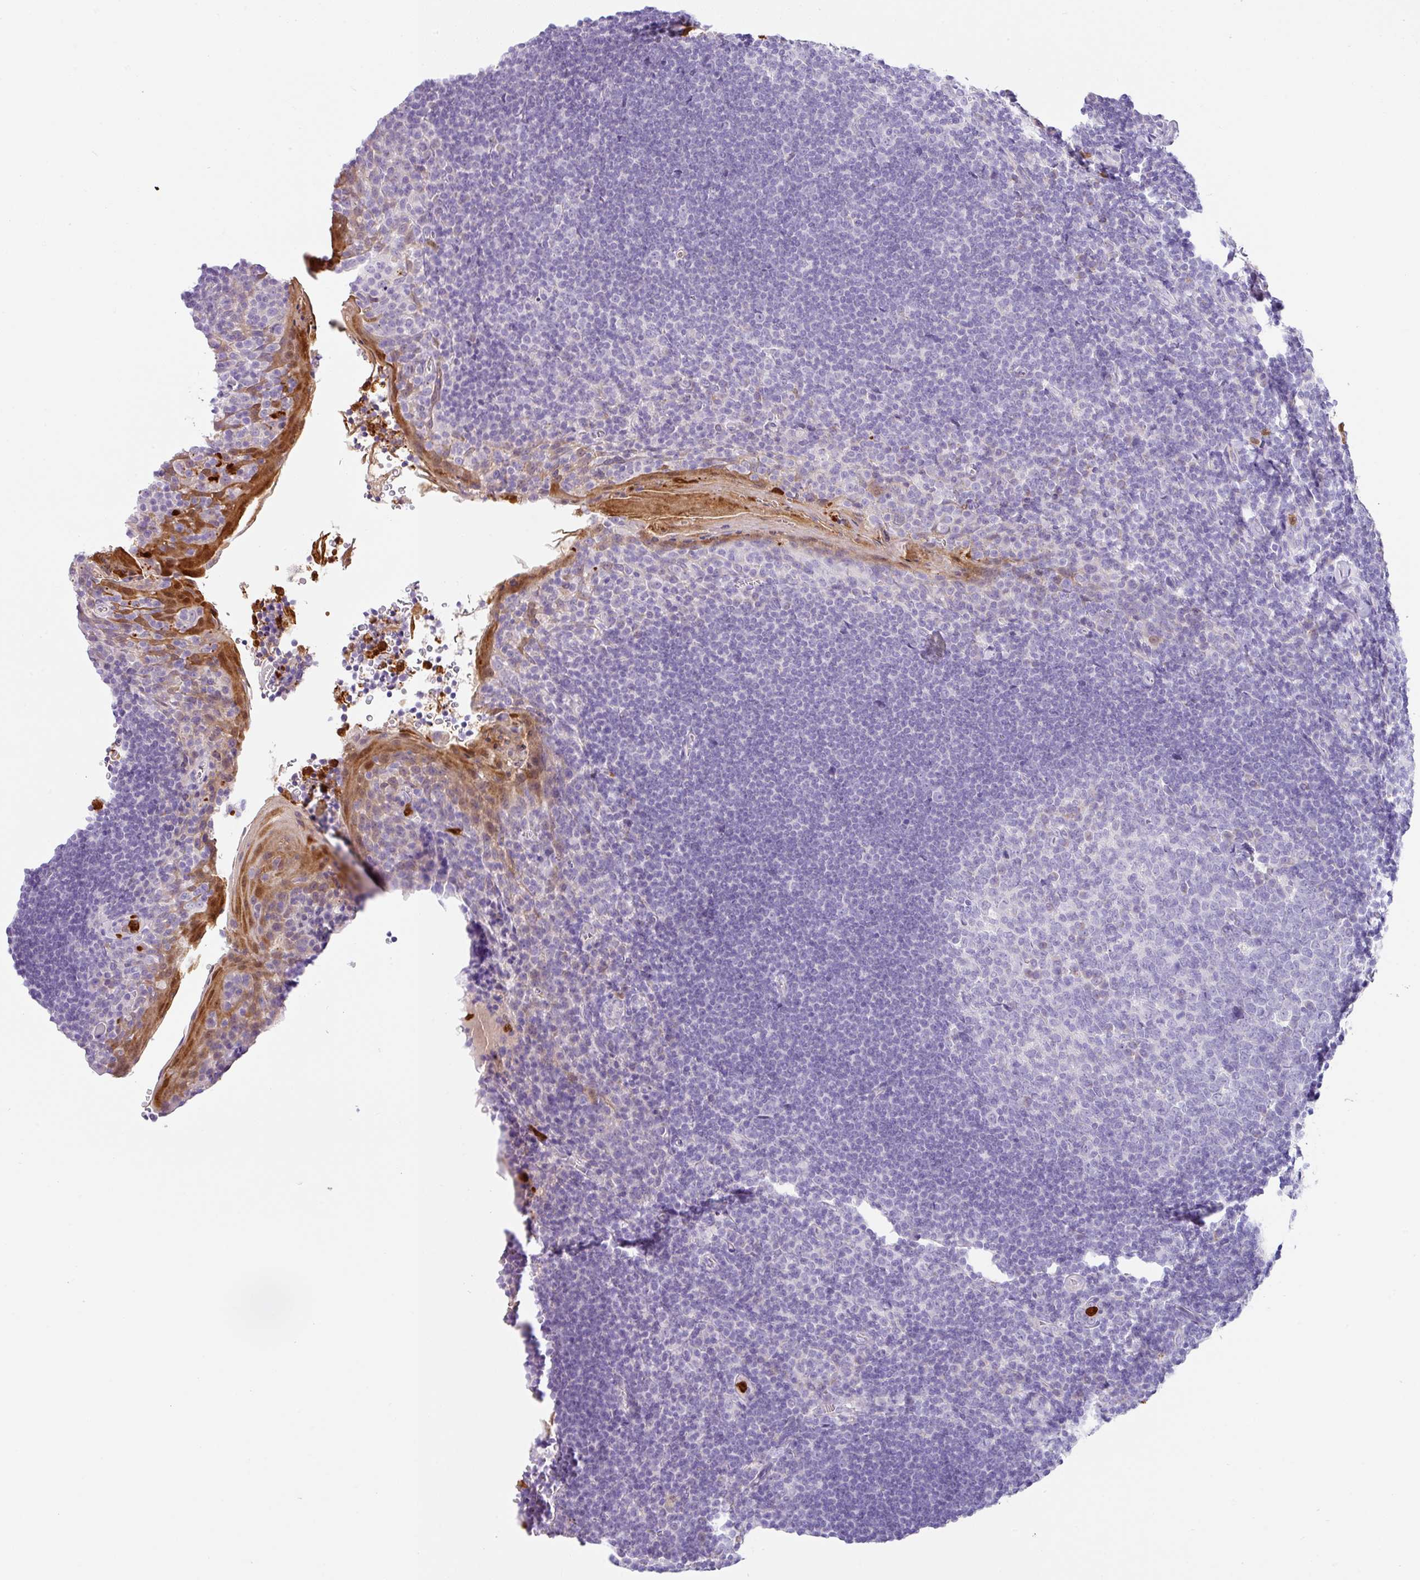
{"staining": {"intensity": "negative", "quantity": "none", "location": "none"}, "tissue": "tonsil", "cell_type": "Germinal center cells", "image_type": "normal", "snomed": [{"axis": "morphology", "description": "Normal tissue, NOS"}, {"axis": "topography", "description": "Tonsil"}], "caption": "Immunohistochemistry micrograph of unremarkable human tonsil stained for a protein (brown), which exhibits no positivity in germinal center cells. Nuclei are stained in blue.", "gene": "SH2D3C", "patient": {"sex": "male", "age": 27}}